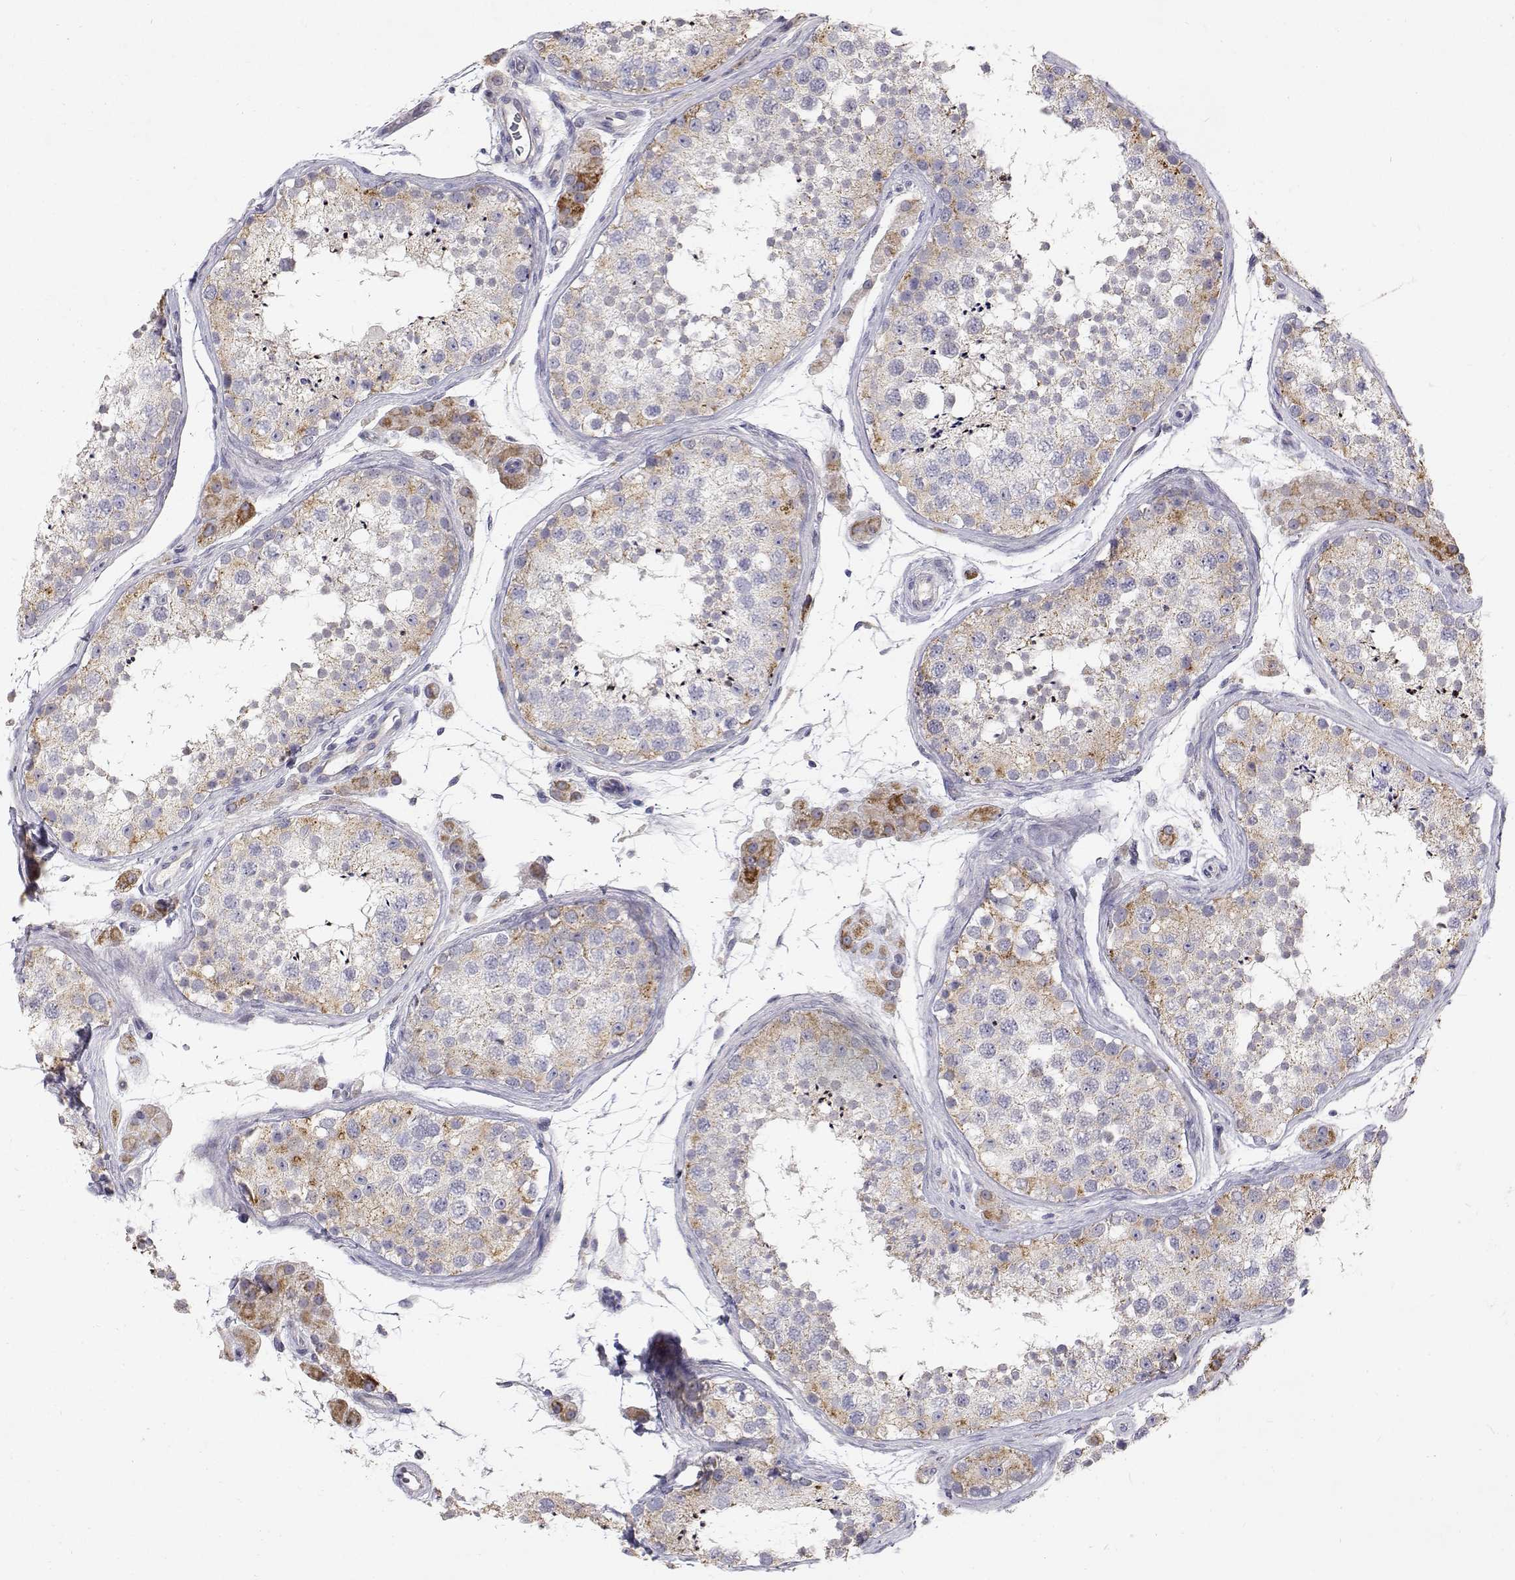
{"staining": {"intensity": "weak", "quantity": "<25%", "location": "cytoplasmic/membranous"}, "tissue": "testis", "cell_type": "Cells in seminiferous ducts", "image_type": "normal", "snomed": [{"axis": "morphology", "description": "Normal tissue, NOS"}, {"axis": "topography", "description": "Testis"}], "caption": "Protein analysis of benign testis displays no significant positivity in cells in seminiferous ducts.", "gene": "TRIM60", "patient": {"sex": "male", "age": 41}}